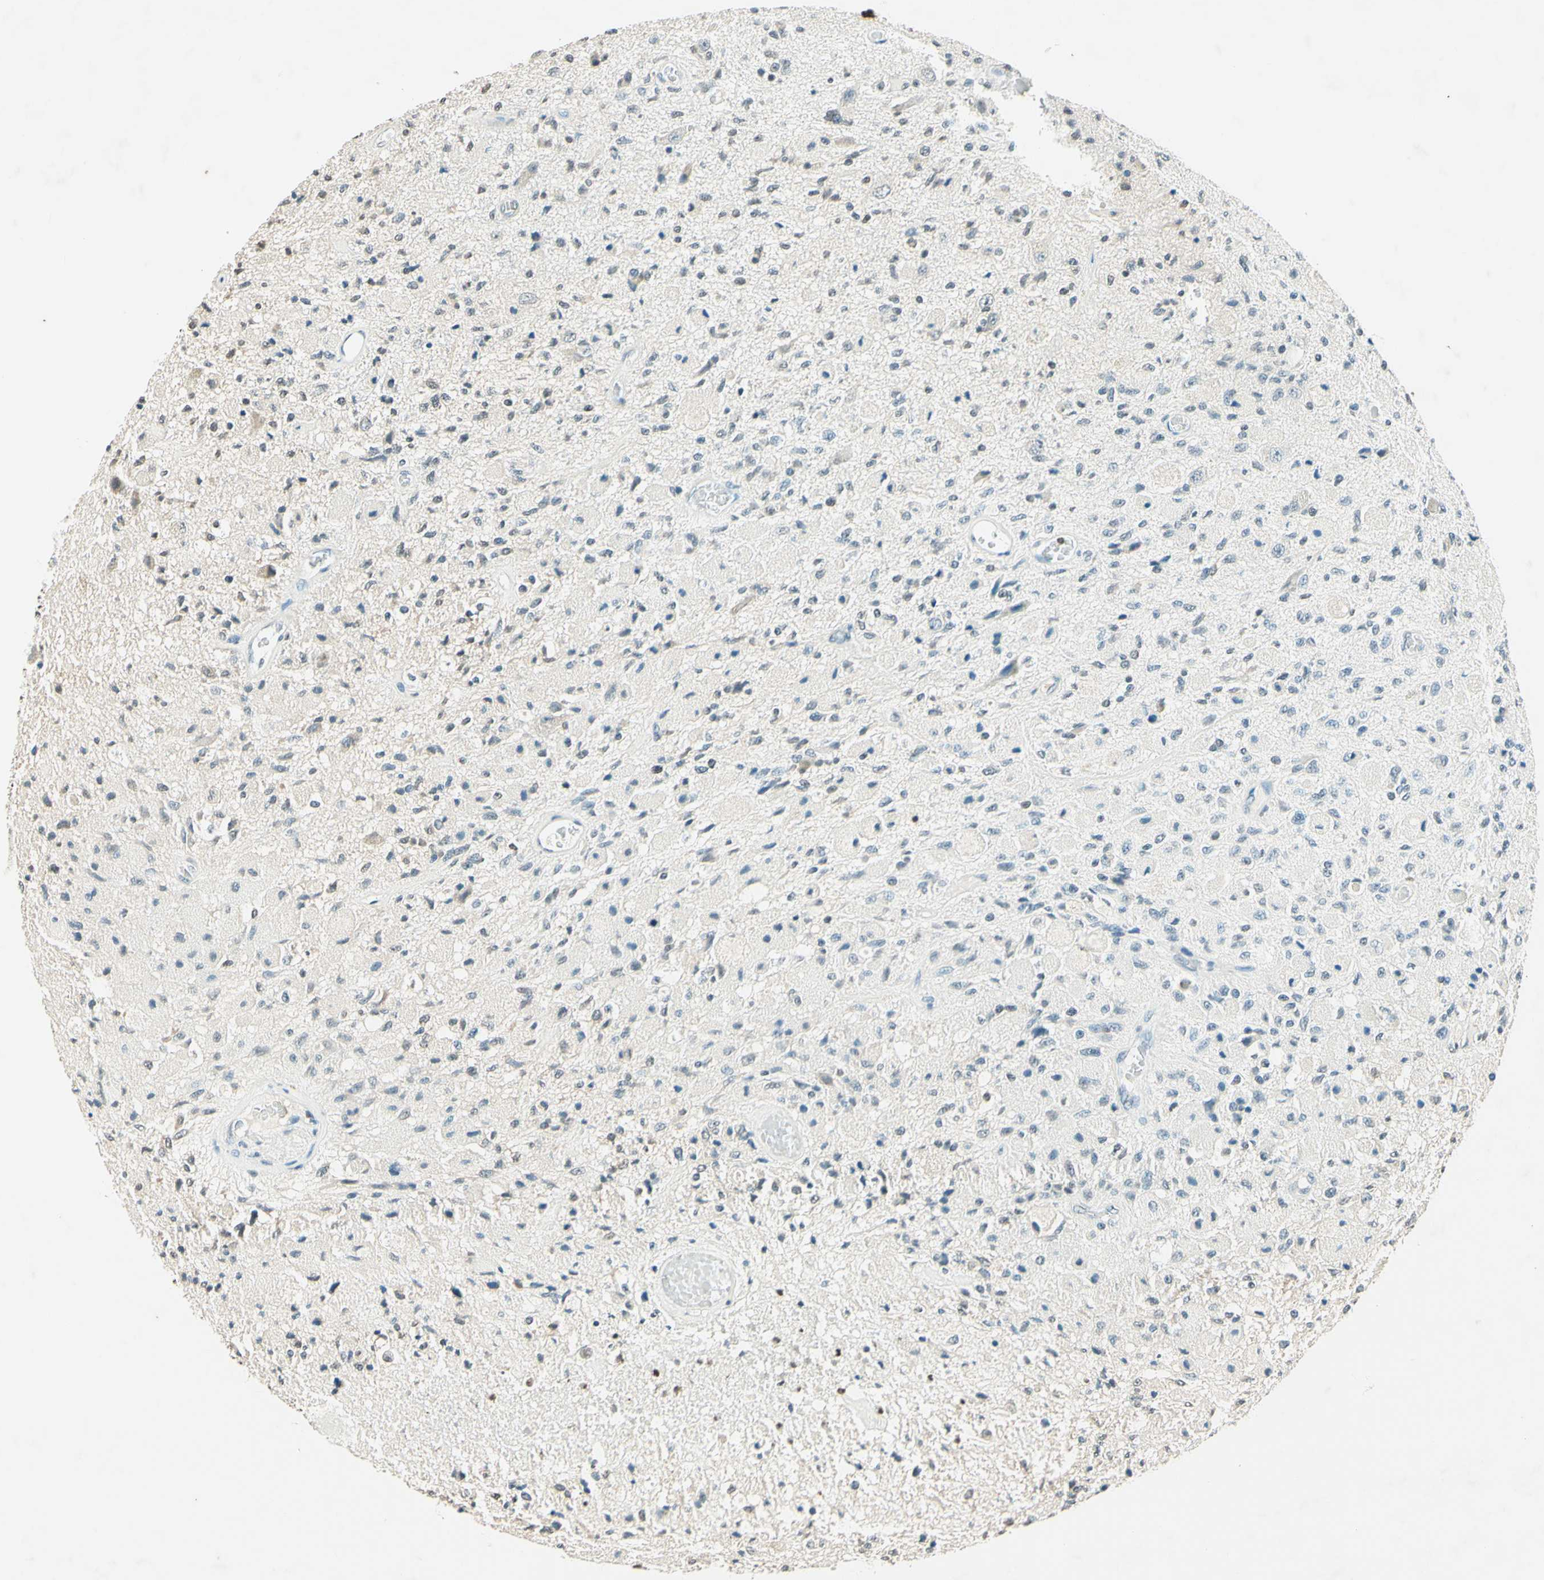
{"staining": {"intensity": "weak", "quantity": "<25%", "location": "nuclear"}, "tissue": "glioma", "cell_type": "Tumor cells", "image_type": "cancer", "snomed": [{"axis": "morphology", "description": "Normal tissue, NOS"}, {"axis": "morphology", "description": "Glioma, malignant, High grade"}, {"axis": "topography", "description": "Cerebral cortex"}], "caption": "Immunohistochemical staining of human glioma shows no significant expression in tumor cells. (Immunohistochemistry (ihc), brightfield microscopy, high magnification).", "gene": "MSH2", "patient": {"sex": "male", "age": 77}}